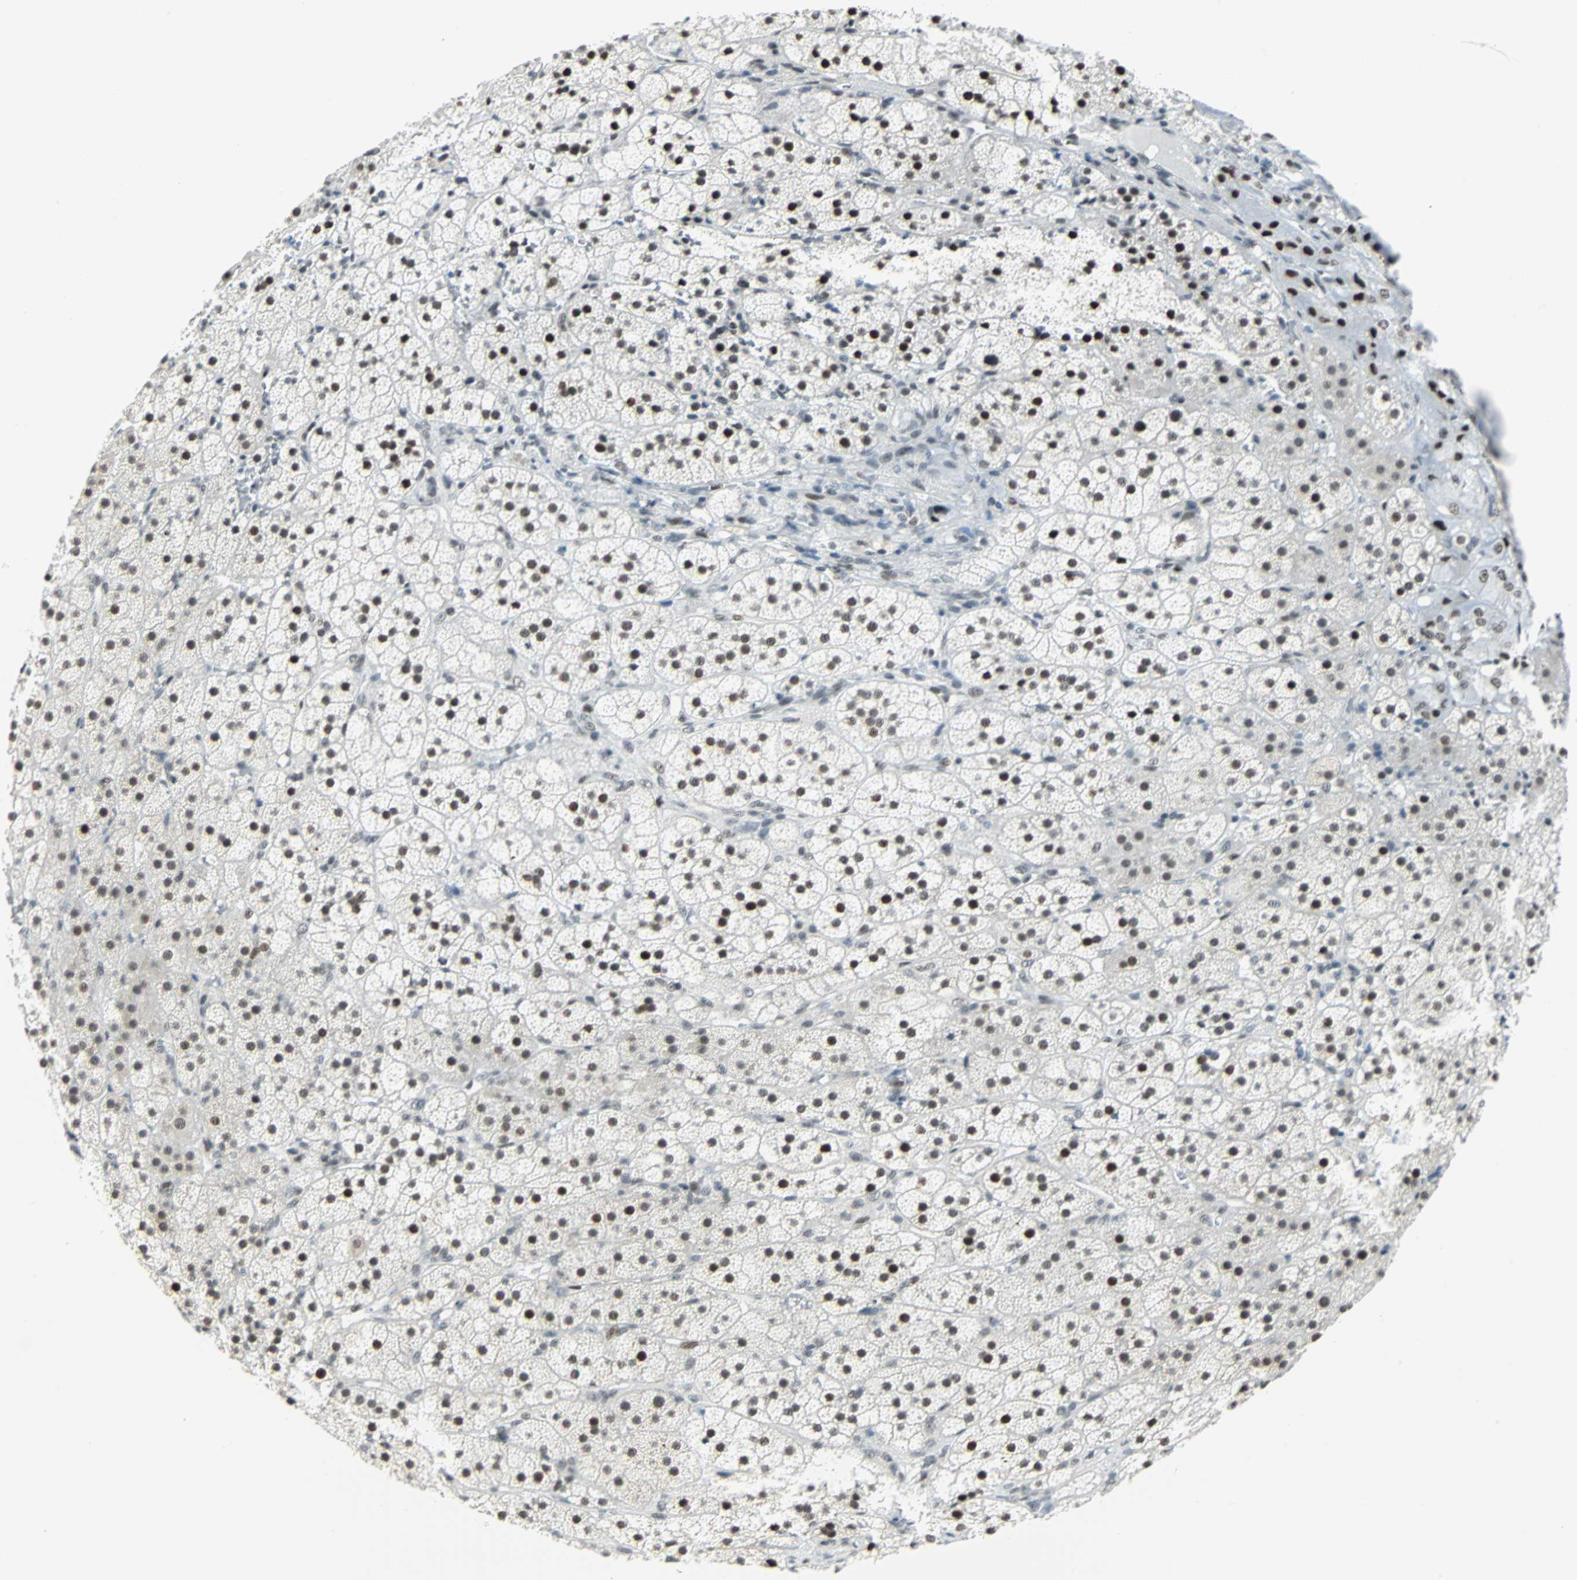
{"staining": {"intensity": "strong", "quantity": ">75%", "location": "nuclear"}, "tissue": "adrenal gland", "cell_type": "Glandular cells", "image_type": "normal", "snomed": [{"axis": "morphology", "description": "Normal tissue, NOS"}, {"axis": "topography", "description": "Adrenal gland"}], "caption": "Adrenal gland stained with a protein marker displays strong staining in glandular cells.", "gene": "NELFE", "patient": {"sex": "female", "age": 44}}